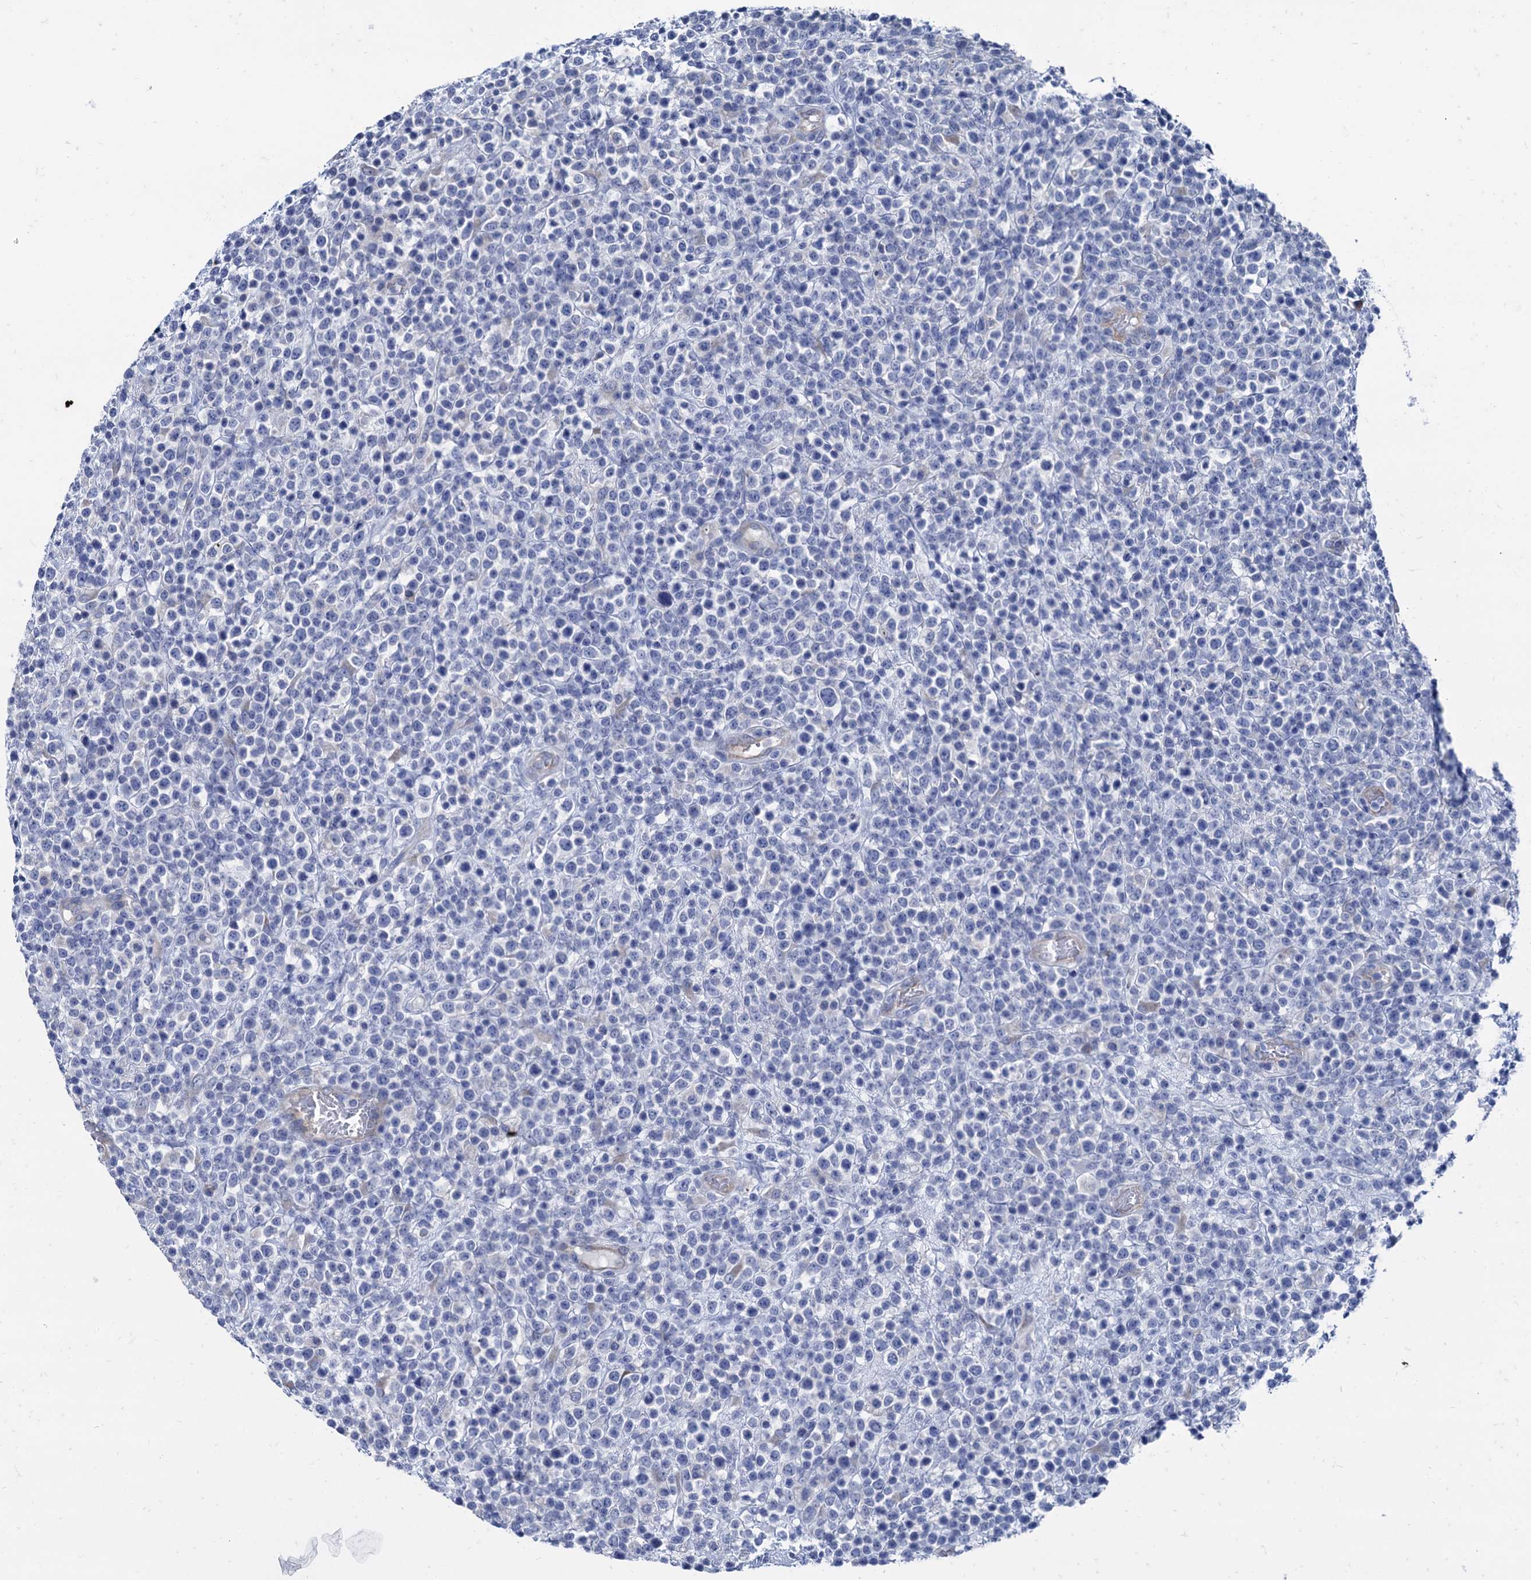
{"staining": {"intensity": "negative", "quantity": "none", "location": "none"}, "tissue": "lymphoma", "cell_type": "Tumor cells", "image_type": "cancer", "snomed": [{"axis": "morphology", "description": "Malignant lymphoma, non-Hodgkin's type, High grade"}, {"axis": "topography", "description": "Colon"}], "caption": "High magnification brightfield microscopy of lymphoma stained with DAB (3,3'-diaminobenzidine) (brown) and counterstained with hematoxylin (blue): tumor cells show no significant expression. The staining is performed using DAB (3,3'-diaminobenzidine) brown chromogen with nuclei counter-stained in using hematoxylin.", "gene": "FOXR2", "patient": {"sex": "female", "age": 53}}